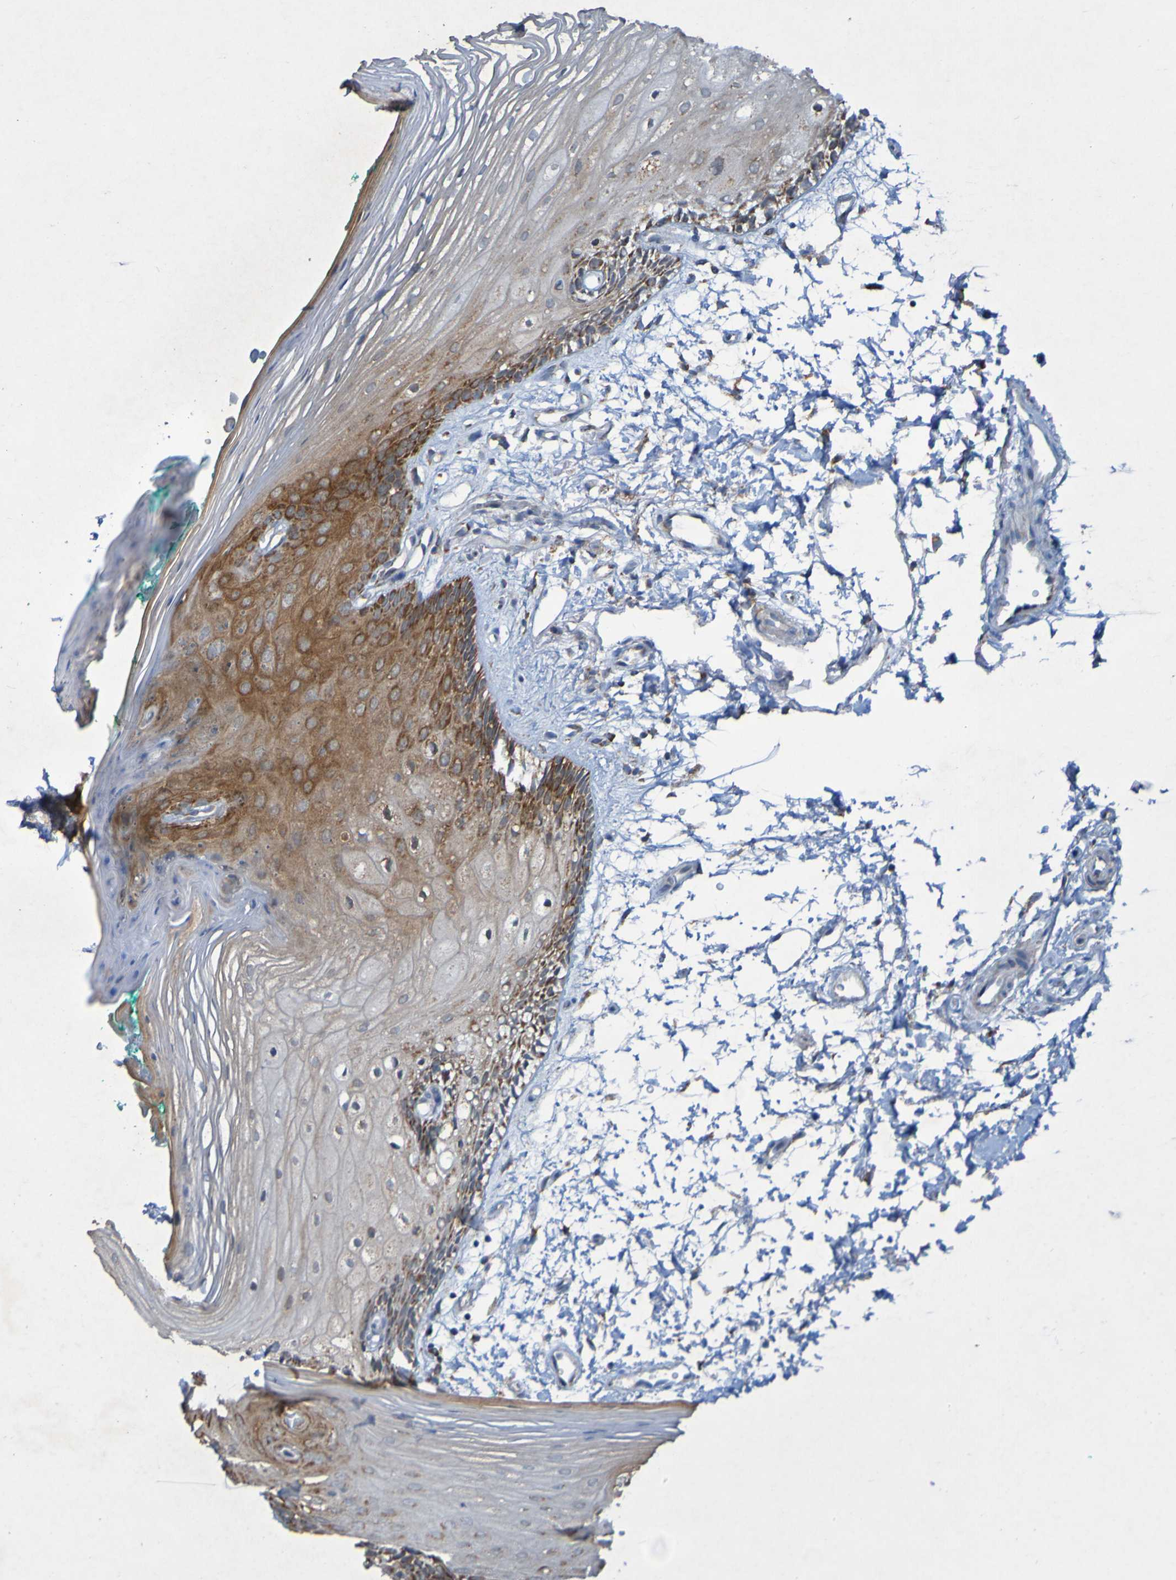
{"staining": {"intensity": "moderate", "quantity": ">75%", "location": "cytoplasmic/membranous"}, "tissue": "oral mucosa", "cell_type": "Squamous epithelial cells", "image_type": "normal", "snomed": [{"axis": "morphology", "description": "Normal tissue, NOS"}, {"axis": "topography", "description": "Skeletal muscle"}, {"axis": "topography", "description": "Oral tissue"}, {"axis": "topography", "description": "Peripheral nerve tissue"}], "caption": "Protein analysis of benign oral mucosa exhibits moderate cytoplasmic/membranous staining in about >75% of squamous epithelial cells.", "gene": "CCDC51", "patient": {"sex": "female", "age": 84}}